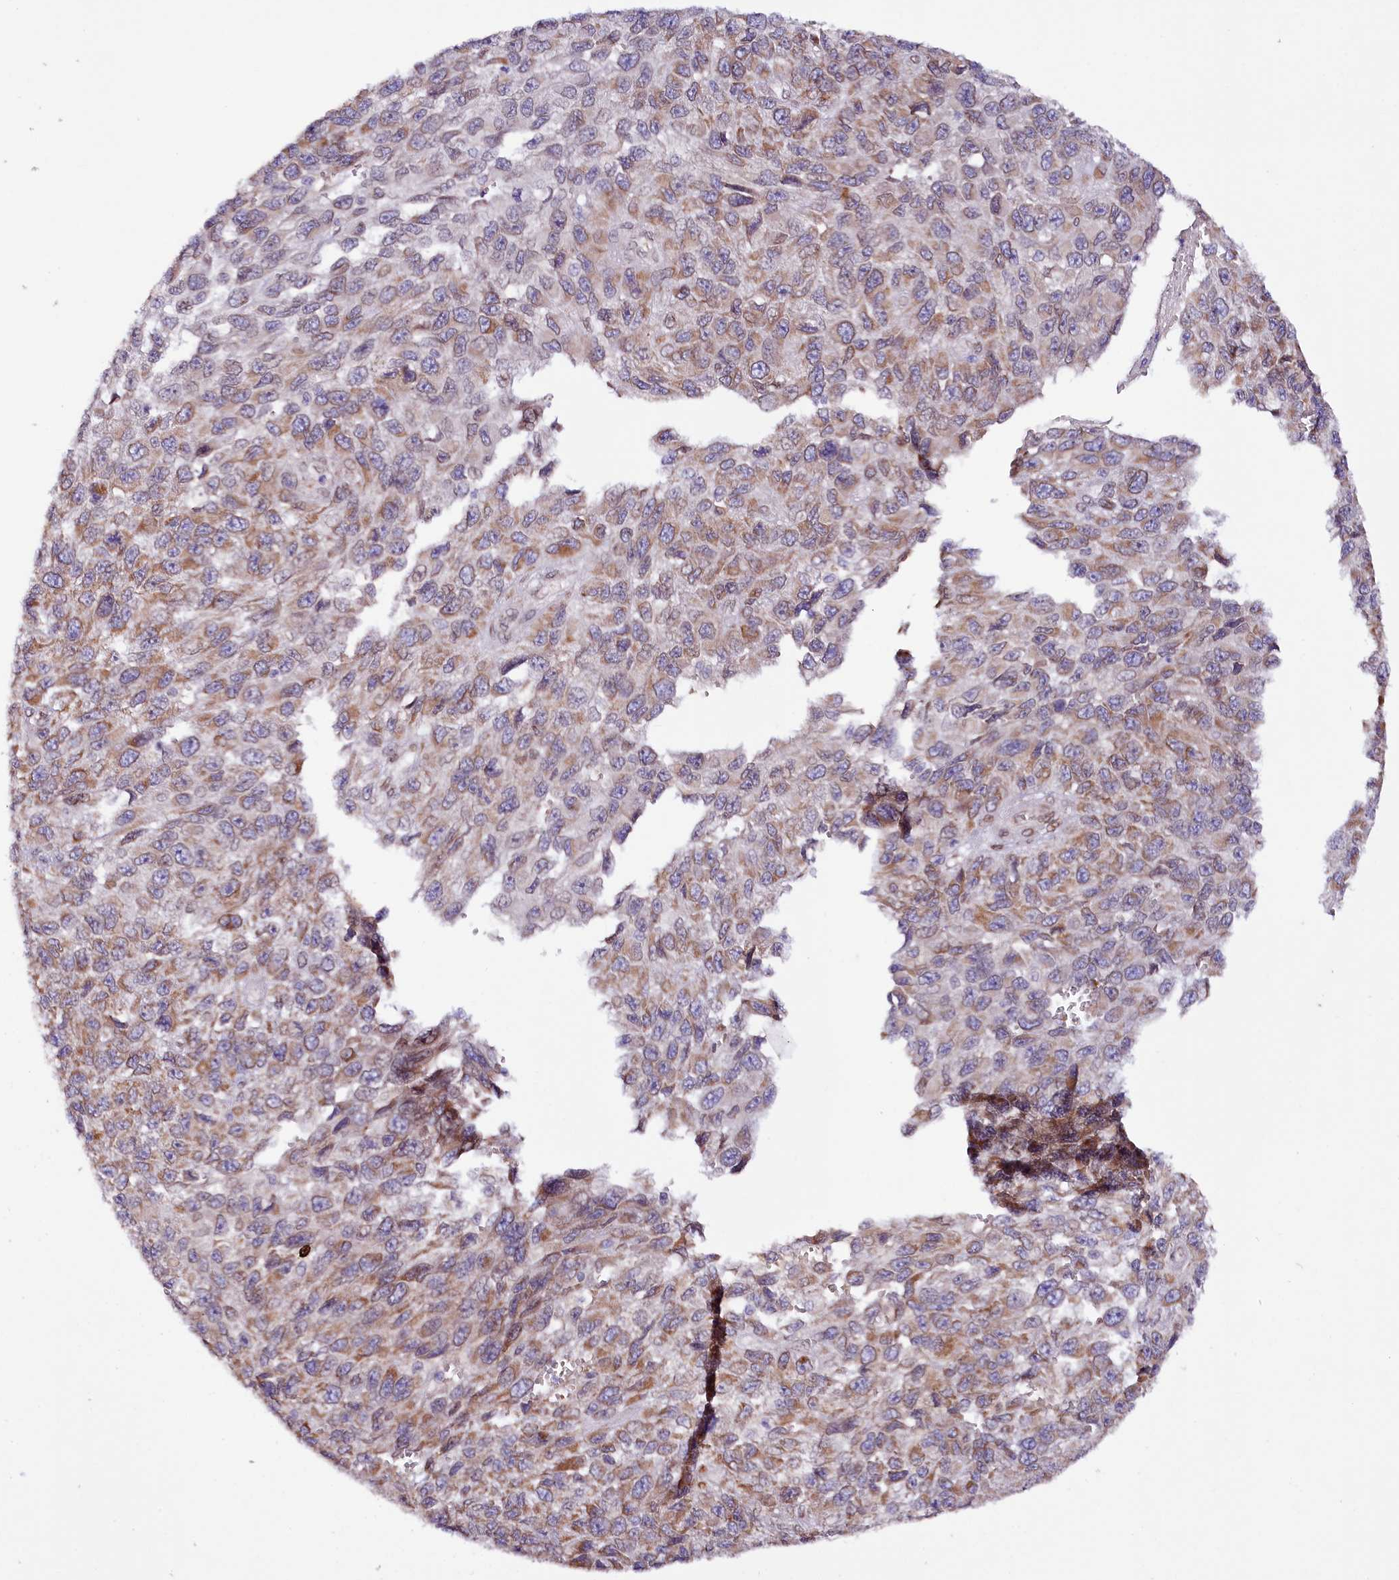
{"staining": {"intensity": "moderate", "quantity": ">75%", "location": "cytoplasmic/membranous"}, "tissue": "melanoma", "cell_type": "Tumor cells", "image_type": "cancer", "snomed": [{"axis": "morphology", "description": "Normal tissue, NOS"}, {"axis": "morphology", "description": "Malignant melanoma, NOS"}, {"axis": "topography", "description": "Skin"}], "caption": "A micrograph of malignant melanoma stained for a protein demonstrates moderate cytoplasmic/membranous brown staining in tumor cells.", "gene": "ZNF226", "patient": {"sex": "female", "age": 96}}